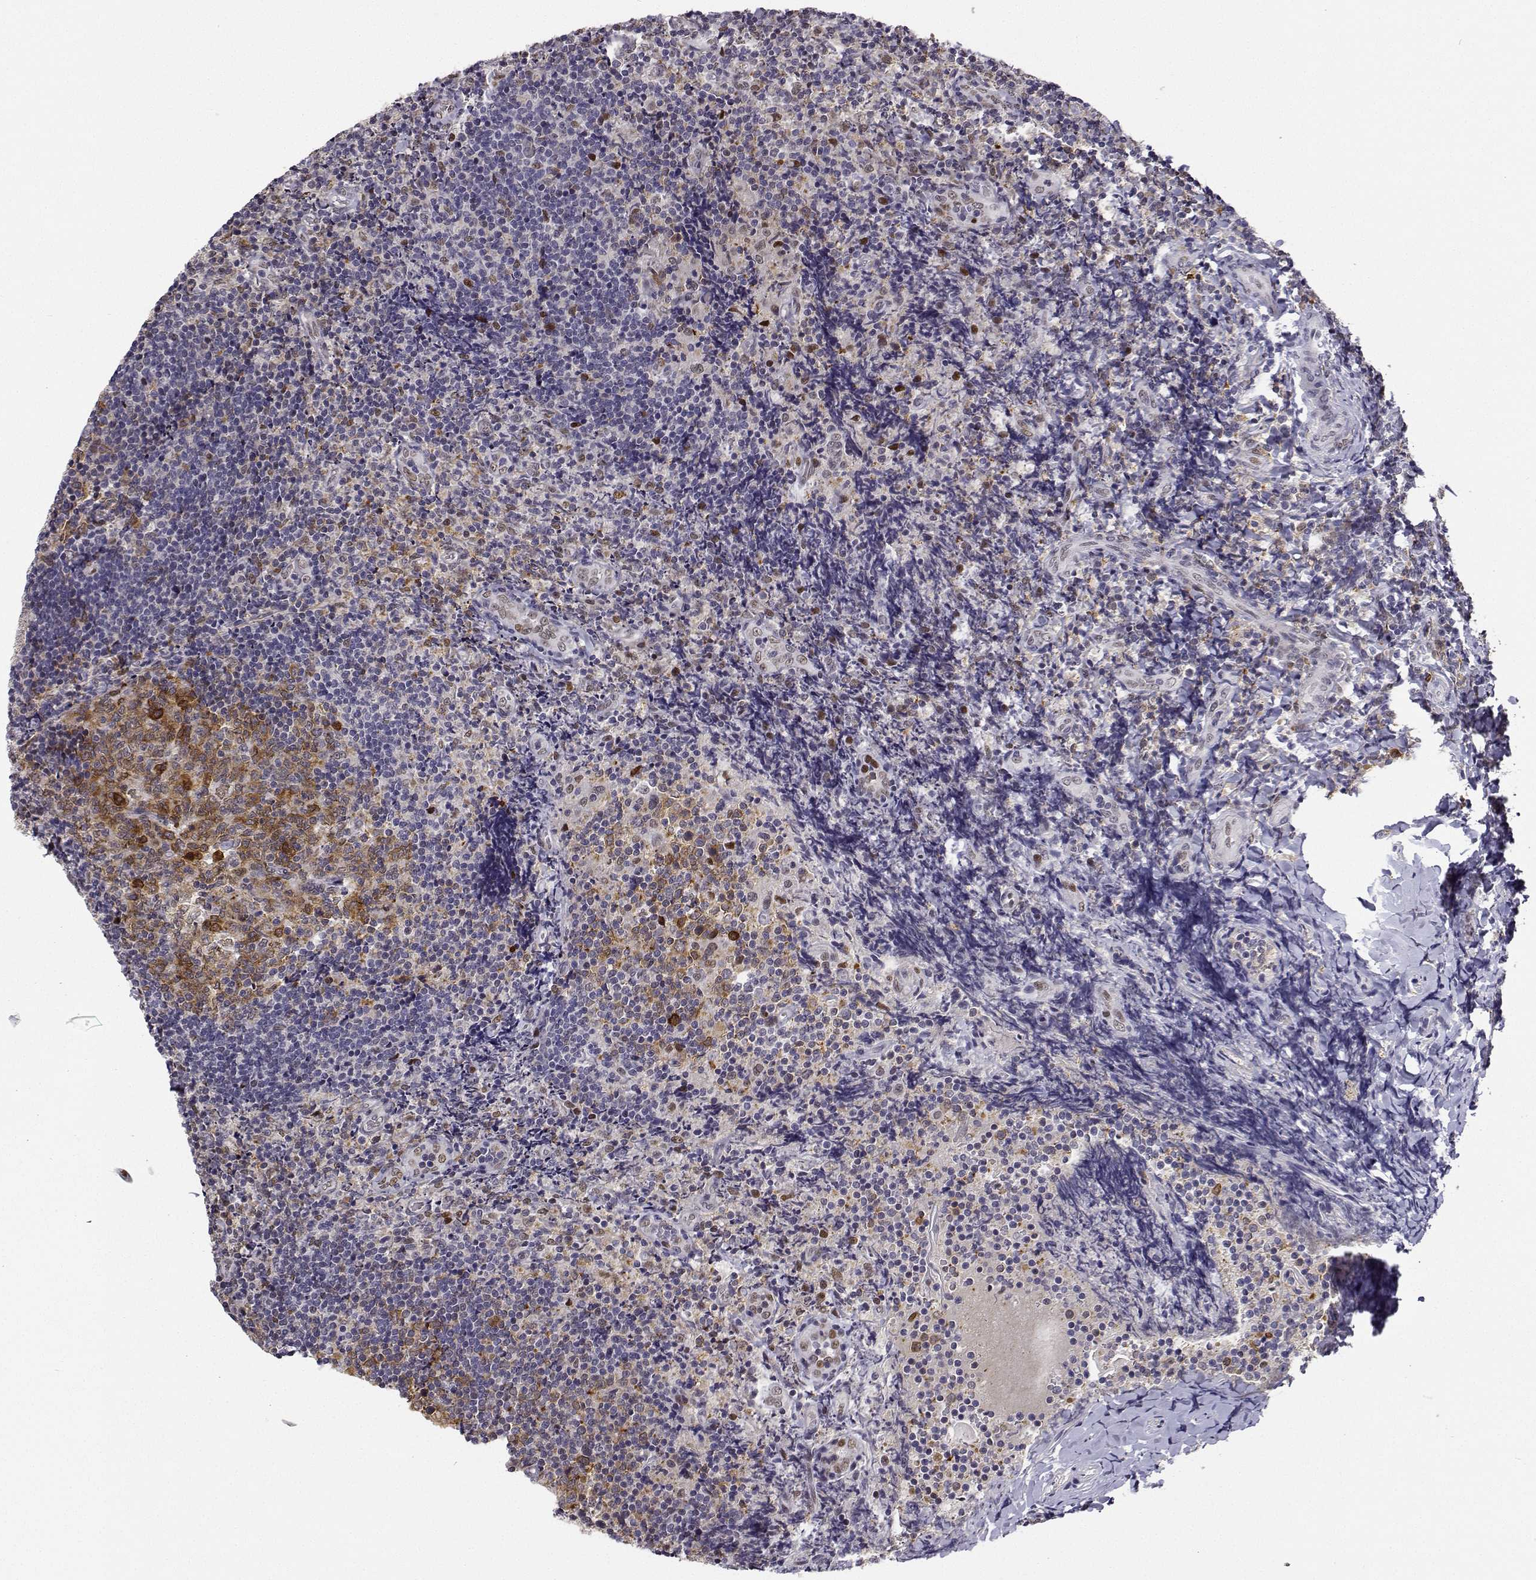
{"staining": {"intensity": "moderate", "quantity": "25%-75%", "location": "nuclear"}, "tissue": "tonsil", "cell_type": "Germinal center cells", "image_type": "normal", "snomed": [{"axis": "morphology", "description": "Normal tissue, NOS"}, {"axis": "topography", "description": "Tonsil"}], "caption": "Protein staining of unremarkable tonsil demonstrates moderate nuclear positivity in about 25%-75% of germinal center cells. The staining was performed using DAB, with brown indicating positive protein expression. Nuclei are stained blue with hematoxylin.", "gene": "PHGDH", "patient": {"sex": "female", "age": 10}}